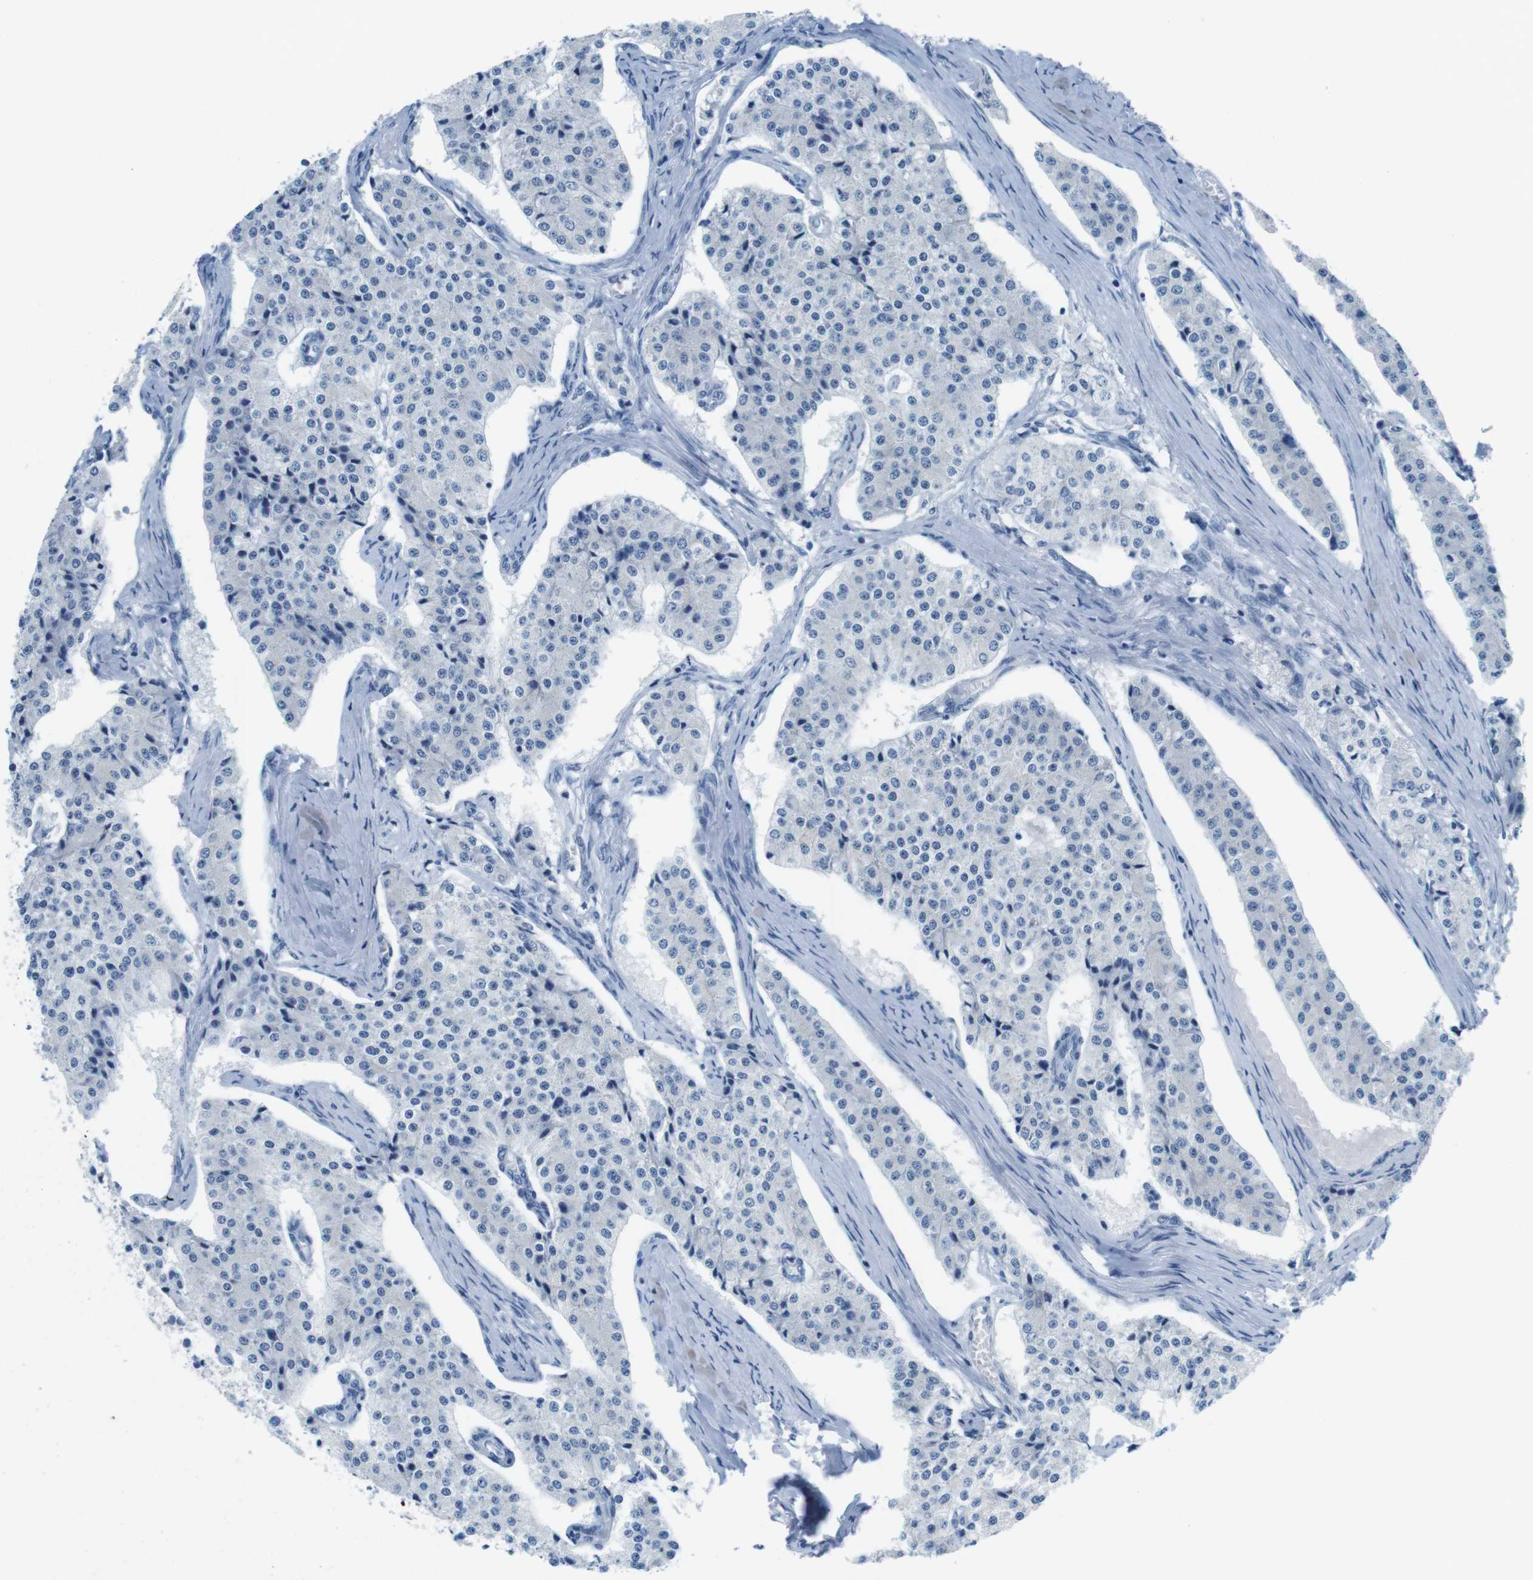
{"staining": {"intensity": "negative", "quantity": "none", "location": "none"}, "tissue": "carcinoid", "cell_type": "Tumor cells", "image_type": "cancer", "snomed": [{"axis": "morphology", "description": "Carcinoid, malignant, NOS"}, {"axis": "topography", "description": "Colon"}], "caption": "Immunohistochemistry of human malignant carcinoid exhibits no staining in tumor cells. The staining was performed using DAB (3,3'-diaminobenzidine) to visualize the protein expression in brown, while the nuclei were stained in blue with hematoxylin (Magnification: 20x).", "gene": "CYP2C9", "patient": {"sex": "female", "age": 52}}